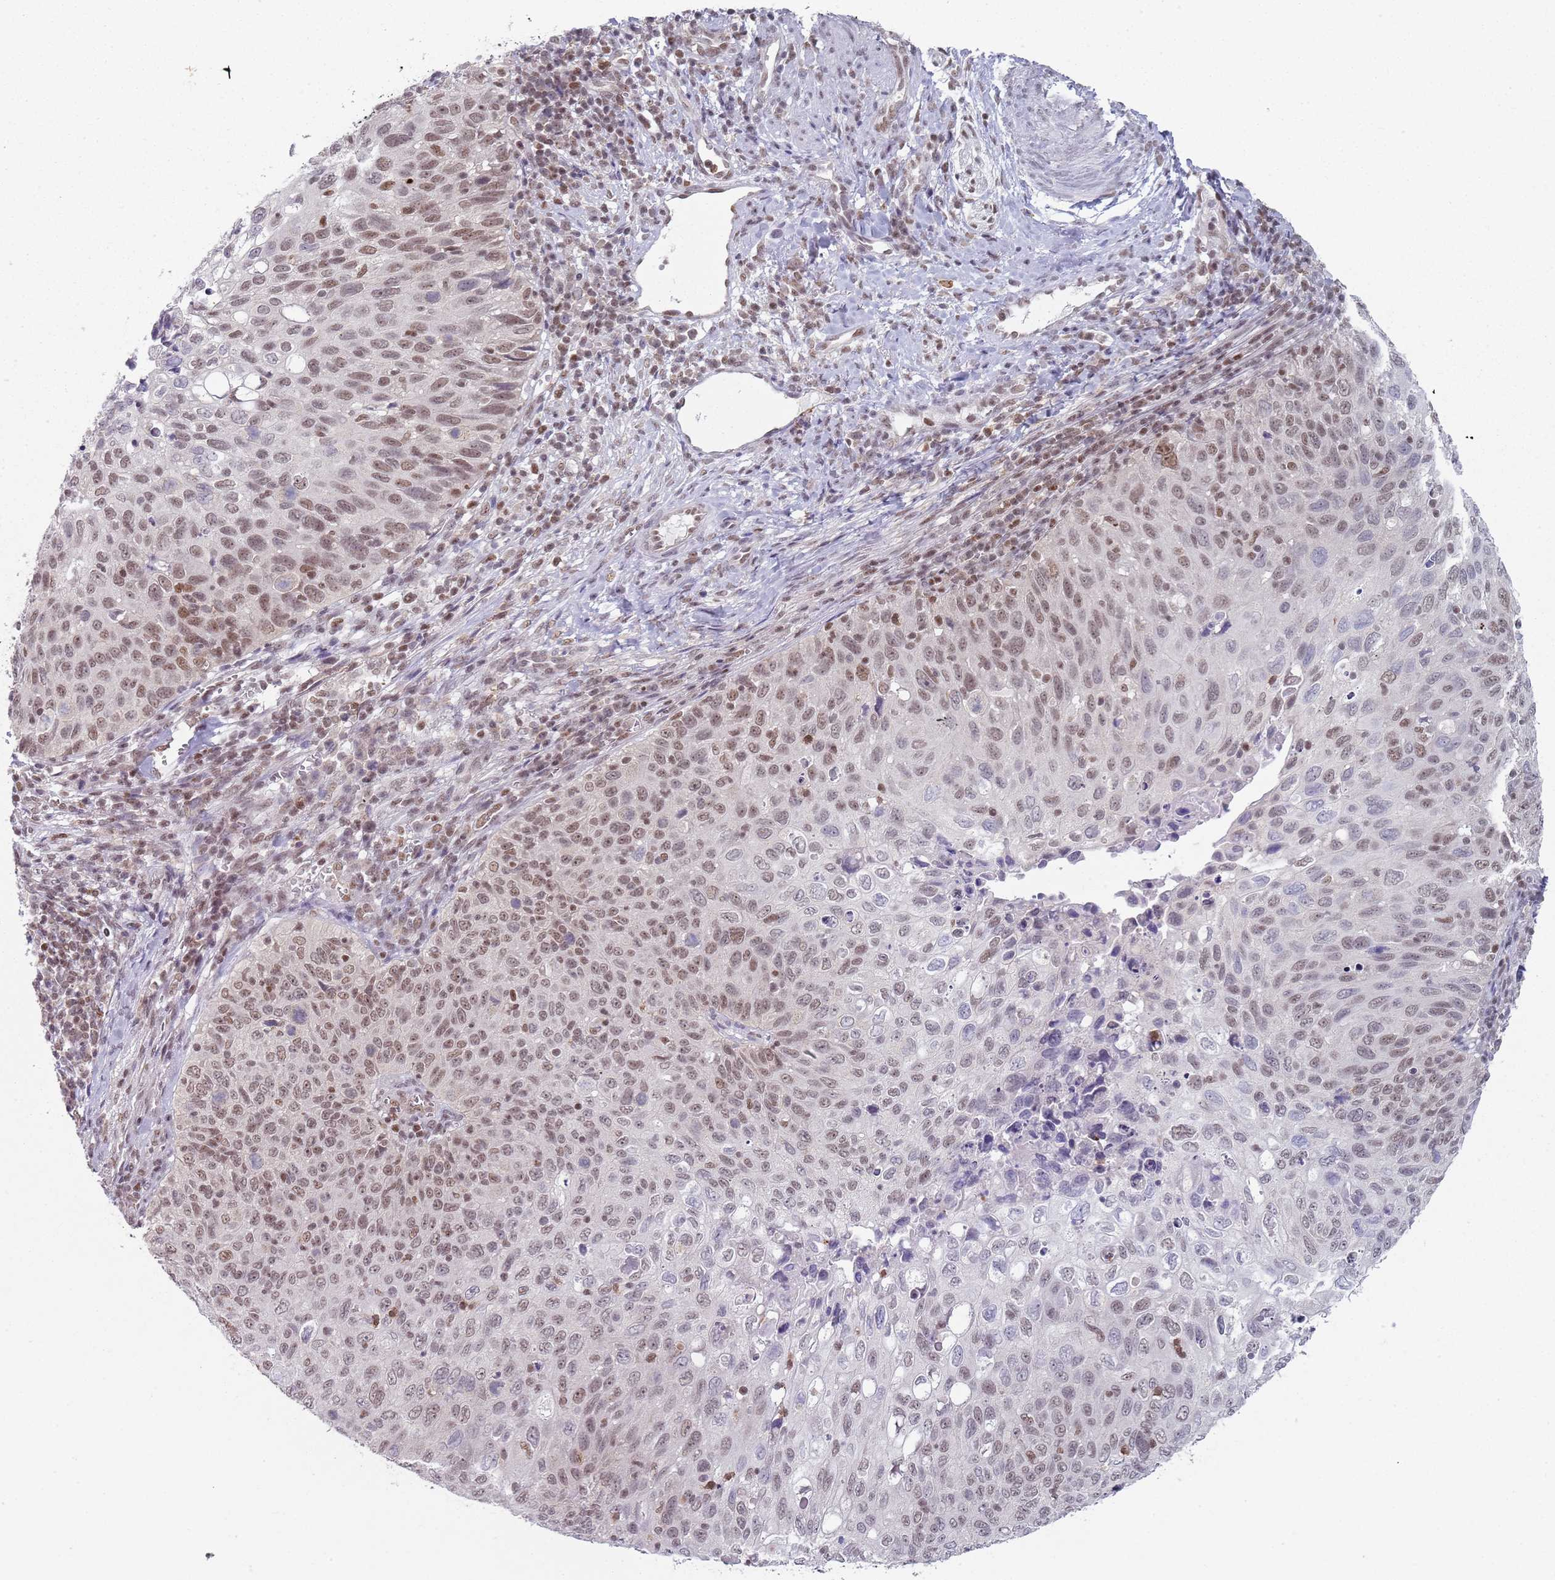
{"staining": {"intensity": "moderate", "quantity": ">75%", "location": "nuclear"}, "tissue": "cervical cancer", "cell_type": "Tumor cells", "image_type": "cancer", "snomed": [{"axis": "morphology", "description": "Squamous cell carcinoma, NOS"}, {"axis": "topography", "description": "Cervix"}], "caption": "High-magnification brightfield microscopy of cervical squamous cell carcinoma stained with DAB (3,3'-diaminobenzidine) (brown) and counterstained with hematoxylin (blue). tumor cells exhibit moderate nuclear staining is present in about>75% of cells. (DAB (3,3'-diaminobenzidine) IHC, brown staining for protein, blue staining for nuclei).", "gene": "SMARCAL1", "patient": {"sex": "female", "age": 70}}